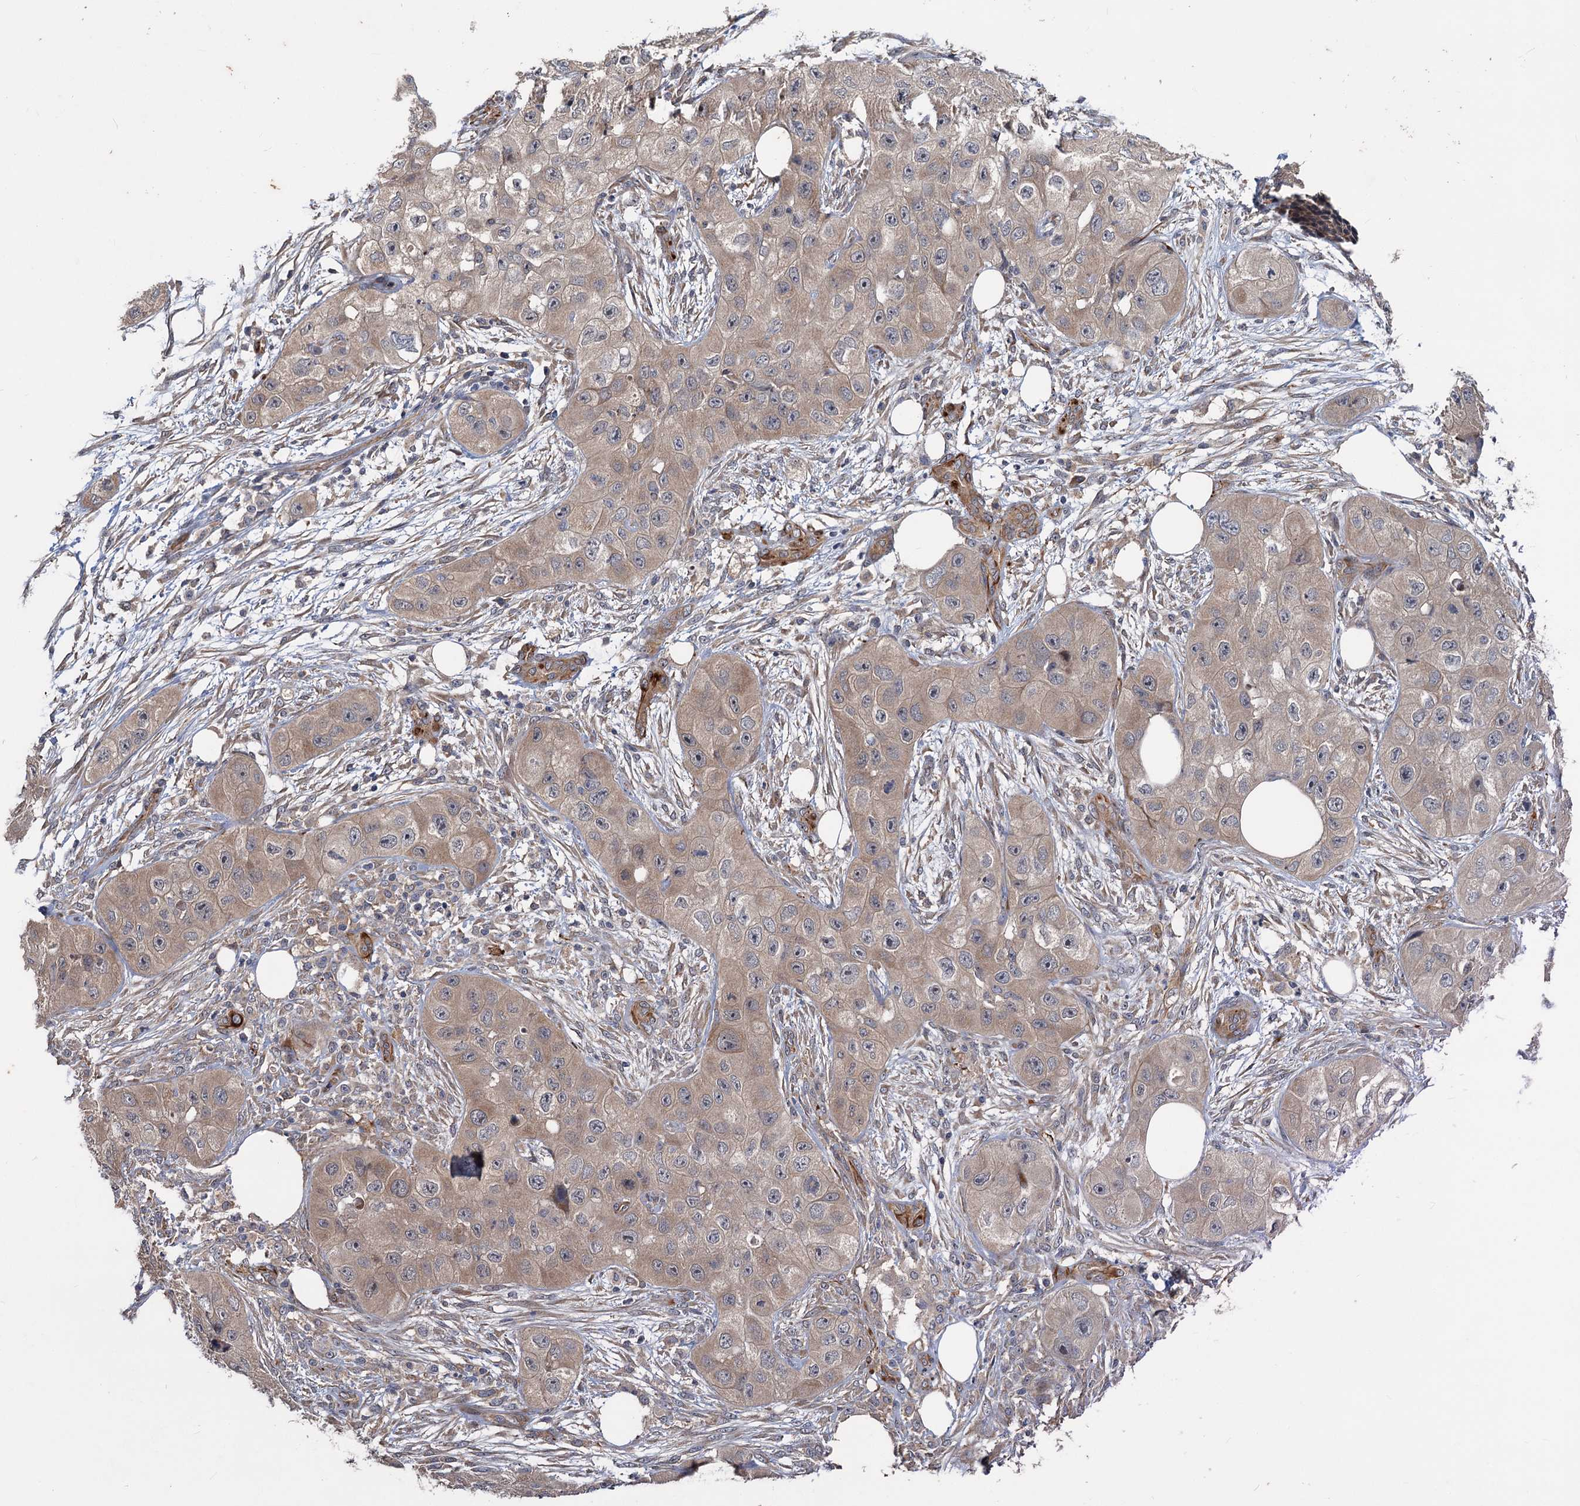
{"staining": {"intensity": "weak", "quantity": "25%-75%", "location": "cytoplasmic/membranous"}, "tissue": "skin cancer", "cell_type": "Tumor cells", "image_type": "cancer", "snomed": [{"axis": "morphology", "description": "Squamous cell carcinoma, NOS"}, {"axis": "topography", "description": "Skin"}, {"axis": "topography", "description": "Subcutis"}], "caption": "DAB (3,3'-diaminobenzidine) immunohistochemical staining of skin squamous cell carcinoma shows weak cytoplasmic/membranous protein staining in about 25%-75% of tumor cells. The staining is performed using DAB brown chromogen to label protein expression. The nuclei are counter-stained blue using hematoxylin.", "gene": "PKN2", "patient": {"sex": "male", "age": 73}}